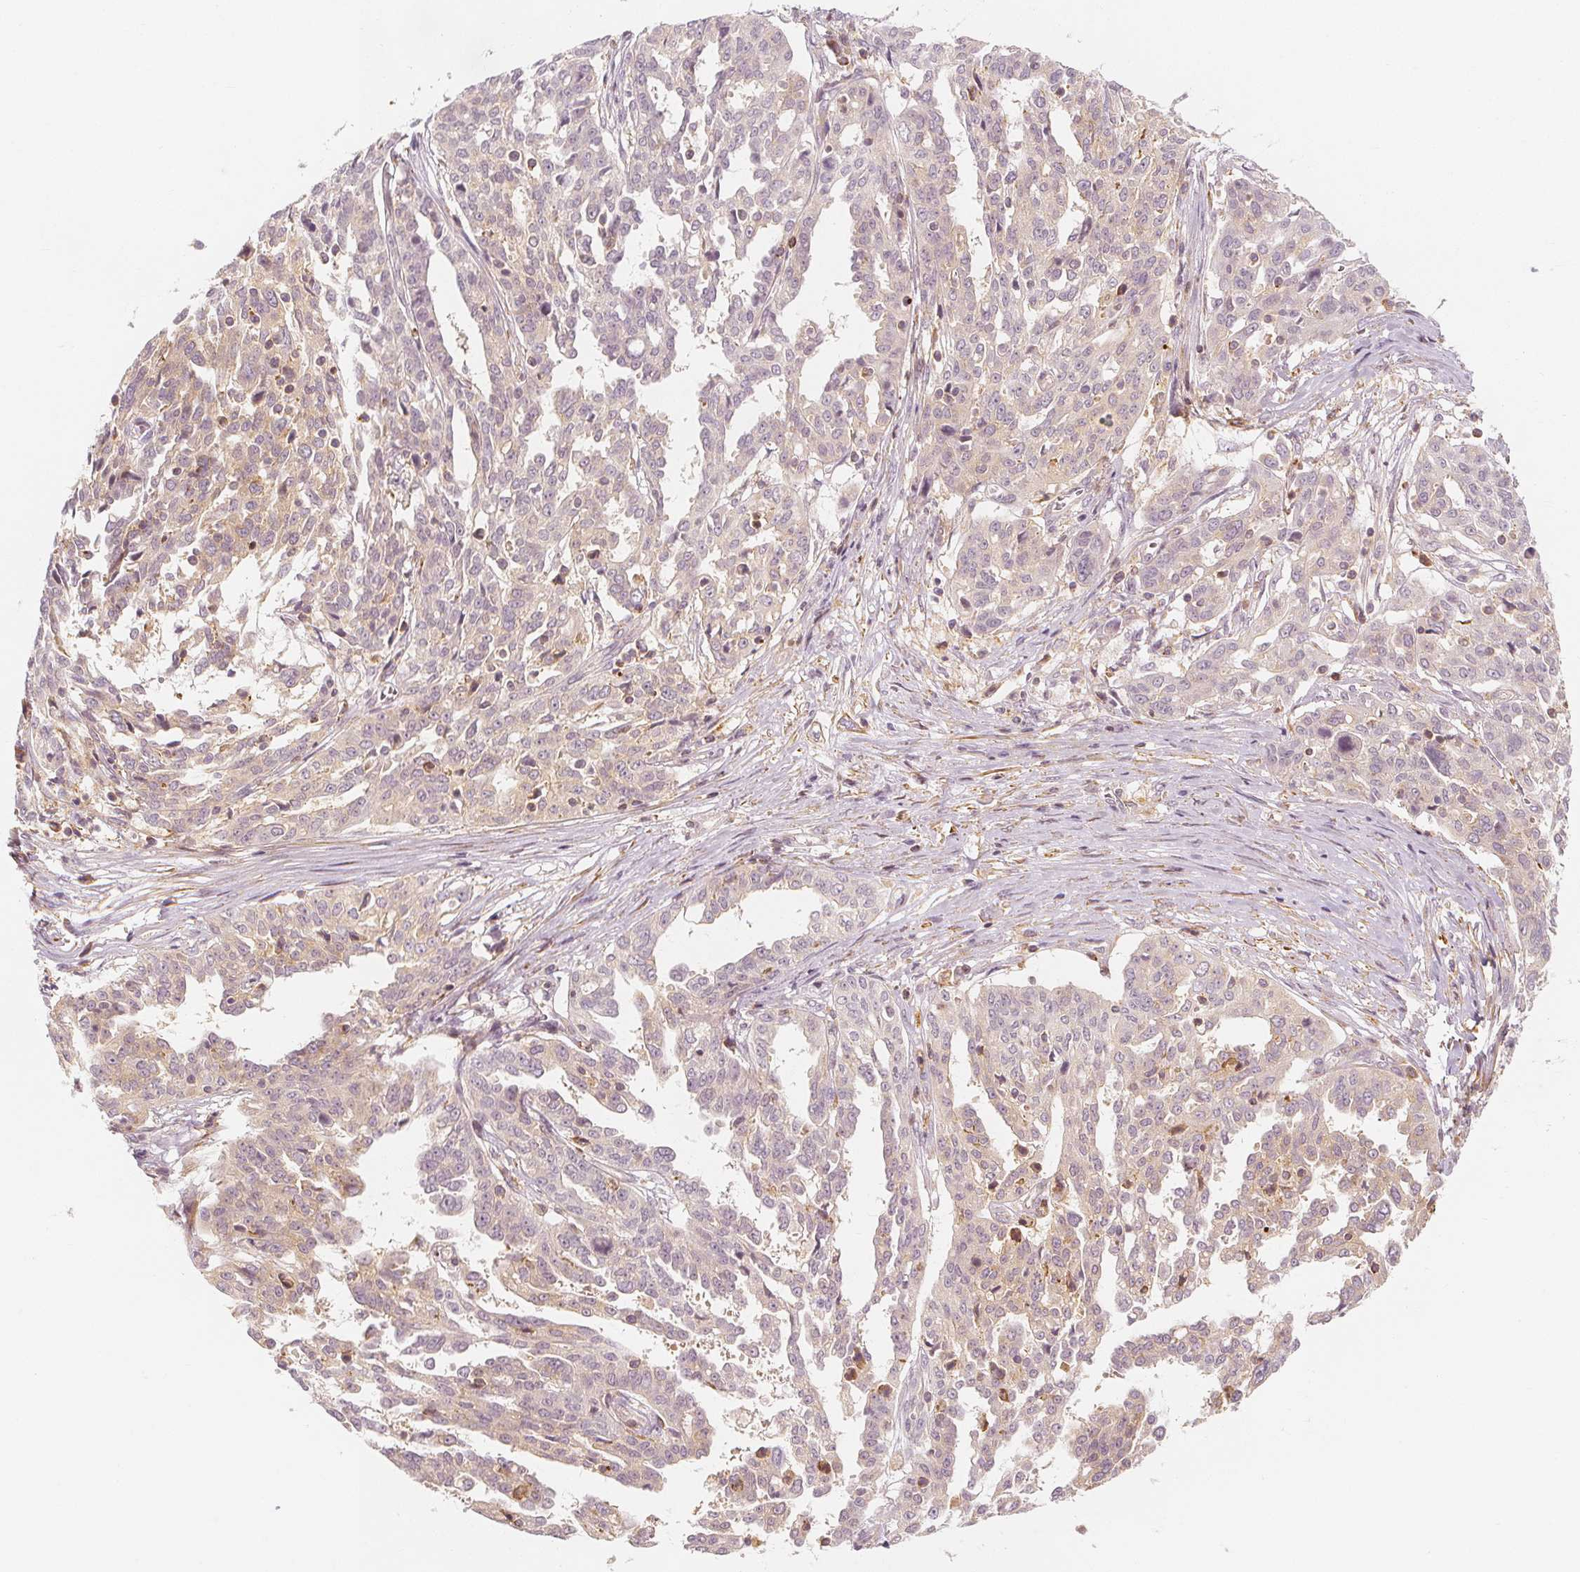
{"staining": {"intensity": "negative", "quantity": "none", "location": "none"}, "tissue": "ovarian cancer", "cell_type": "Tumor cells", "image_type": "cancer", "snomed": [{"axis": "morphology", "description": "Cystadenocarcinoma, serous, NOS"}, {"axis": "topography", "description": "Ovary"}], "caption": "A high-resolution histopathology image shows IHC staining of ovarian serous cystadenocarcinoma, which demonstrates no significant expression in tumor cells. The staining was performed using DAB (3,3'-diaminobenzidine) to visualize the protein expression in brown, while the nuclei were stained in blue with hematoxylin (Magnification: 20x).", "gene": "ARHGAP26", "patient": {"sex": "female", "age": 67}}